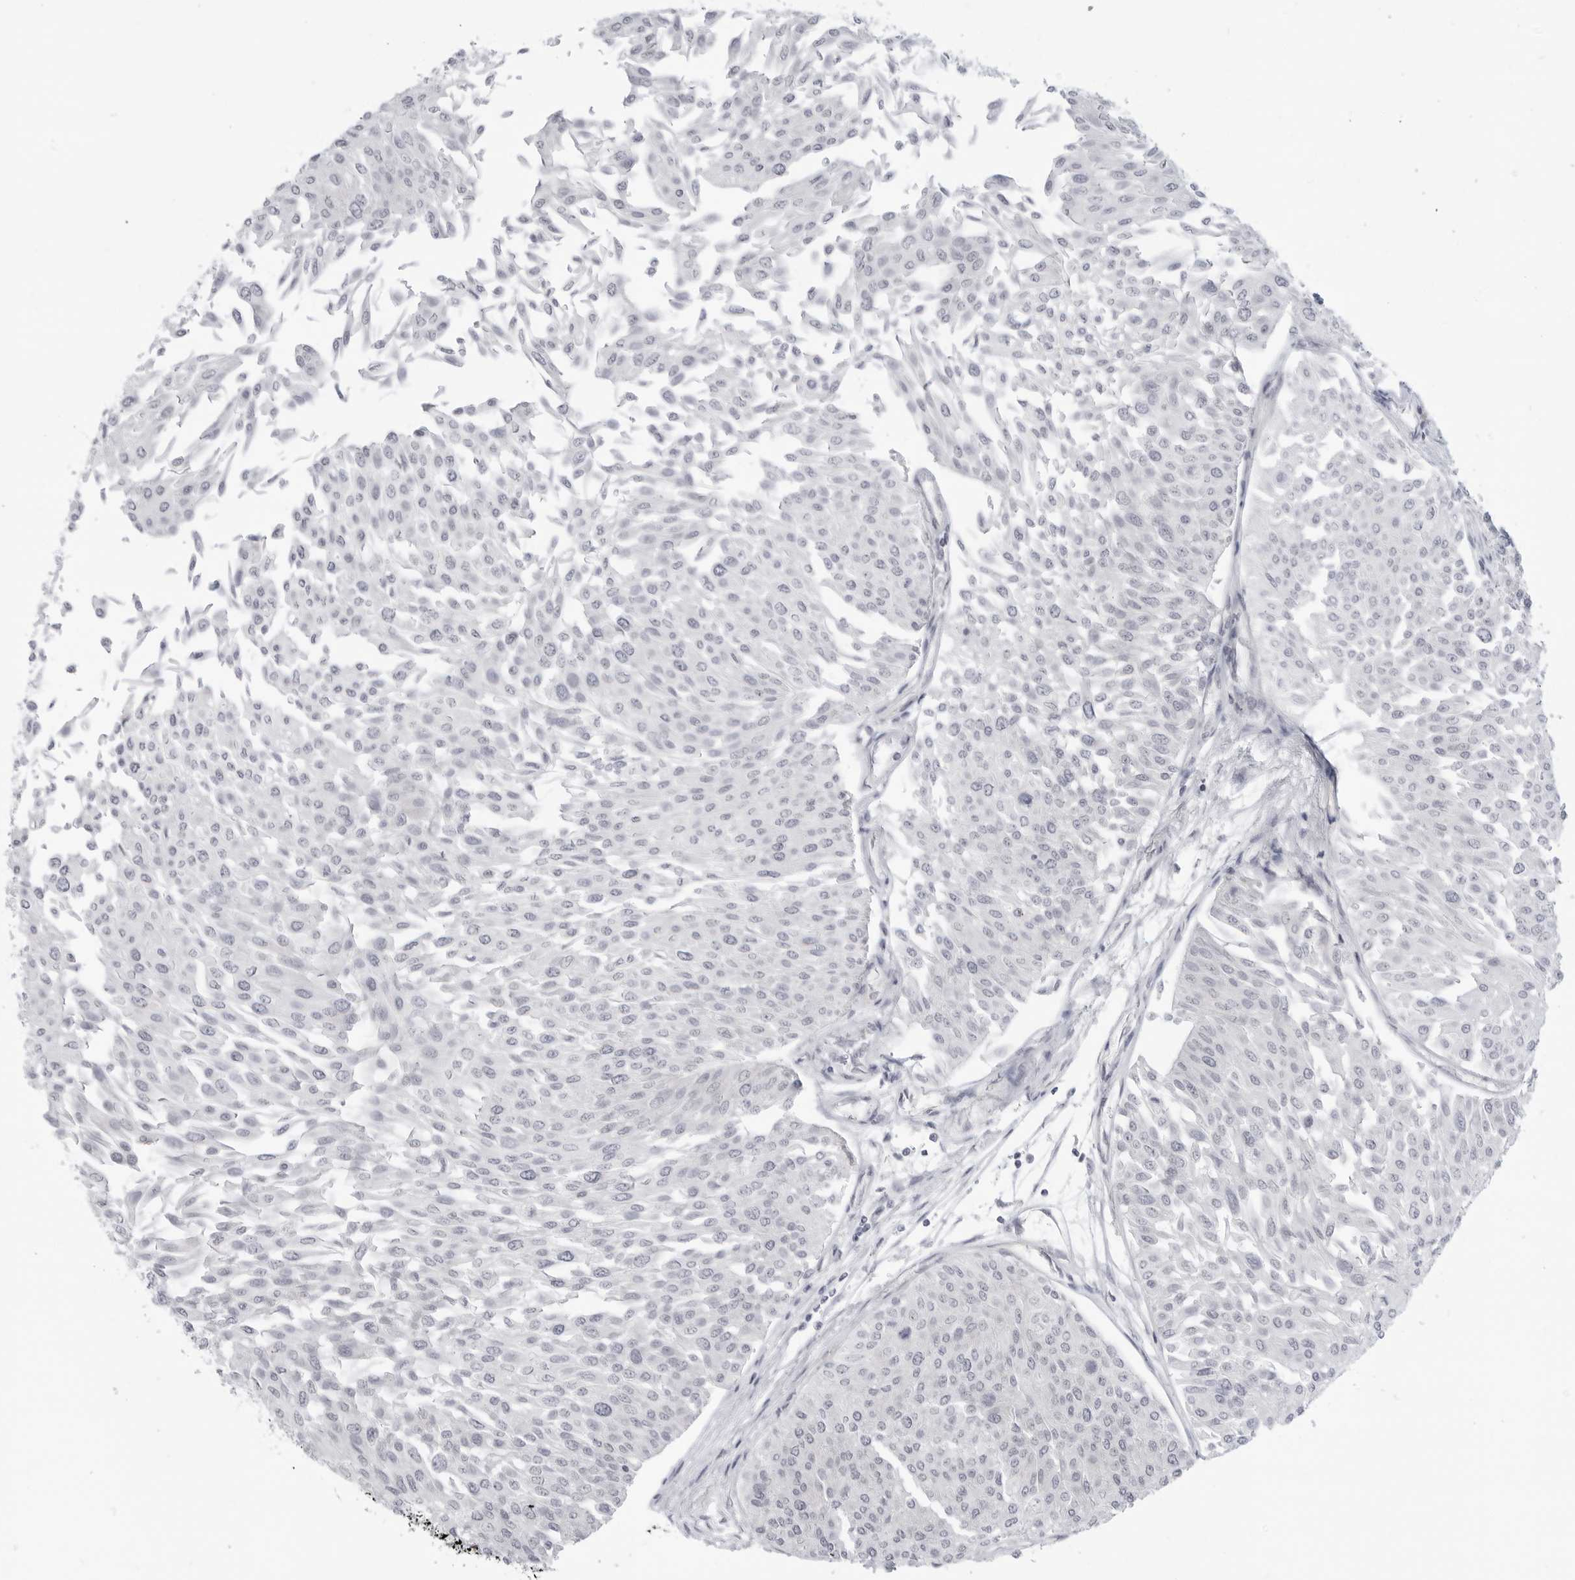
{"staining": {"intensity": "negative", "quantity": "none", "location": "none"}, "tissue": "urothelial cancer", "cell_type": "Tumor cells", "image_type": "cancer", "snomed": [{"axis": "morphology", "description": "Urothelial carcinoma, Low grade"}, {"axis": "topography", "description": "Urinary bladder"}], "caption": "Immunohistochemical staining of human urothelial cancer reveals no significant positivity in tumor cells.", "gene": "CEP295NL", "patient": {"sex": "male", "age": 67}}